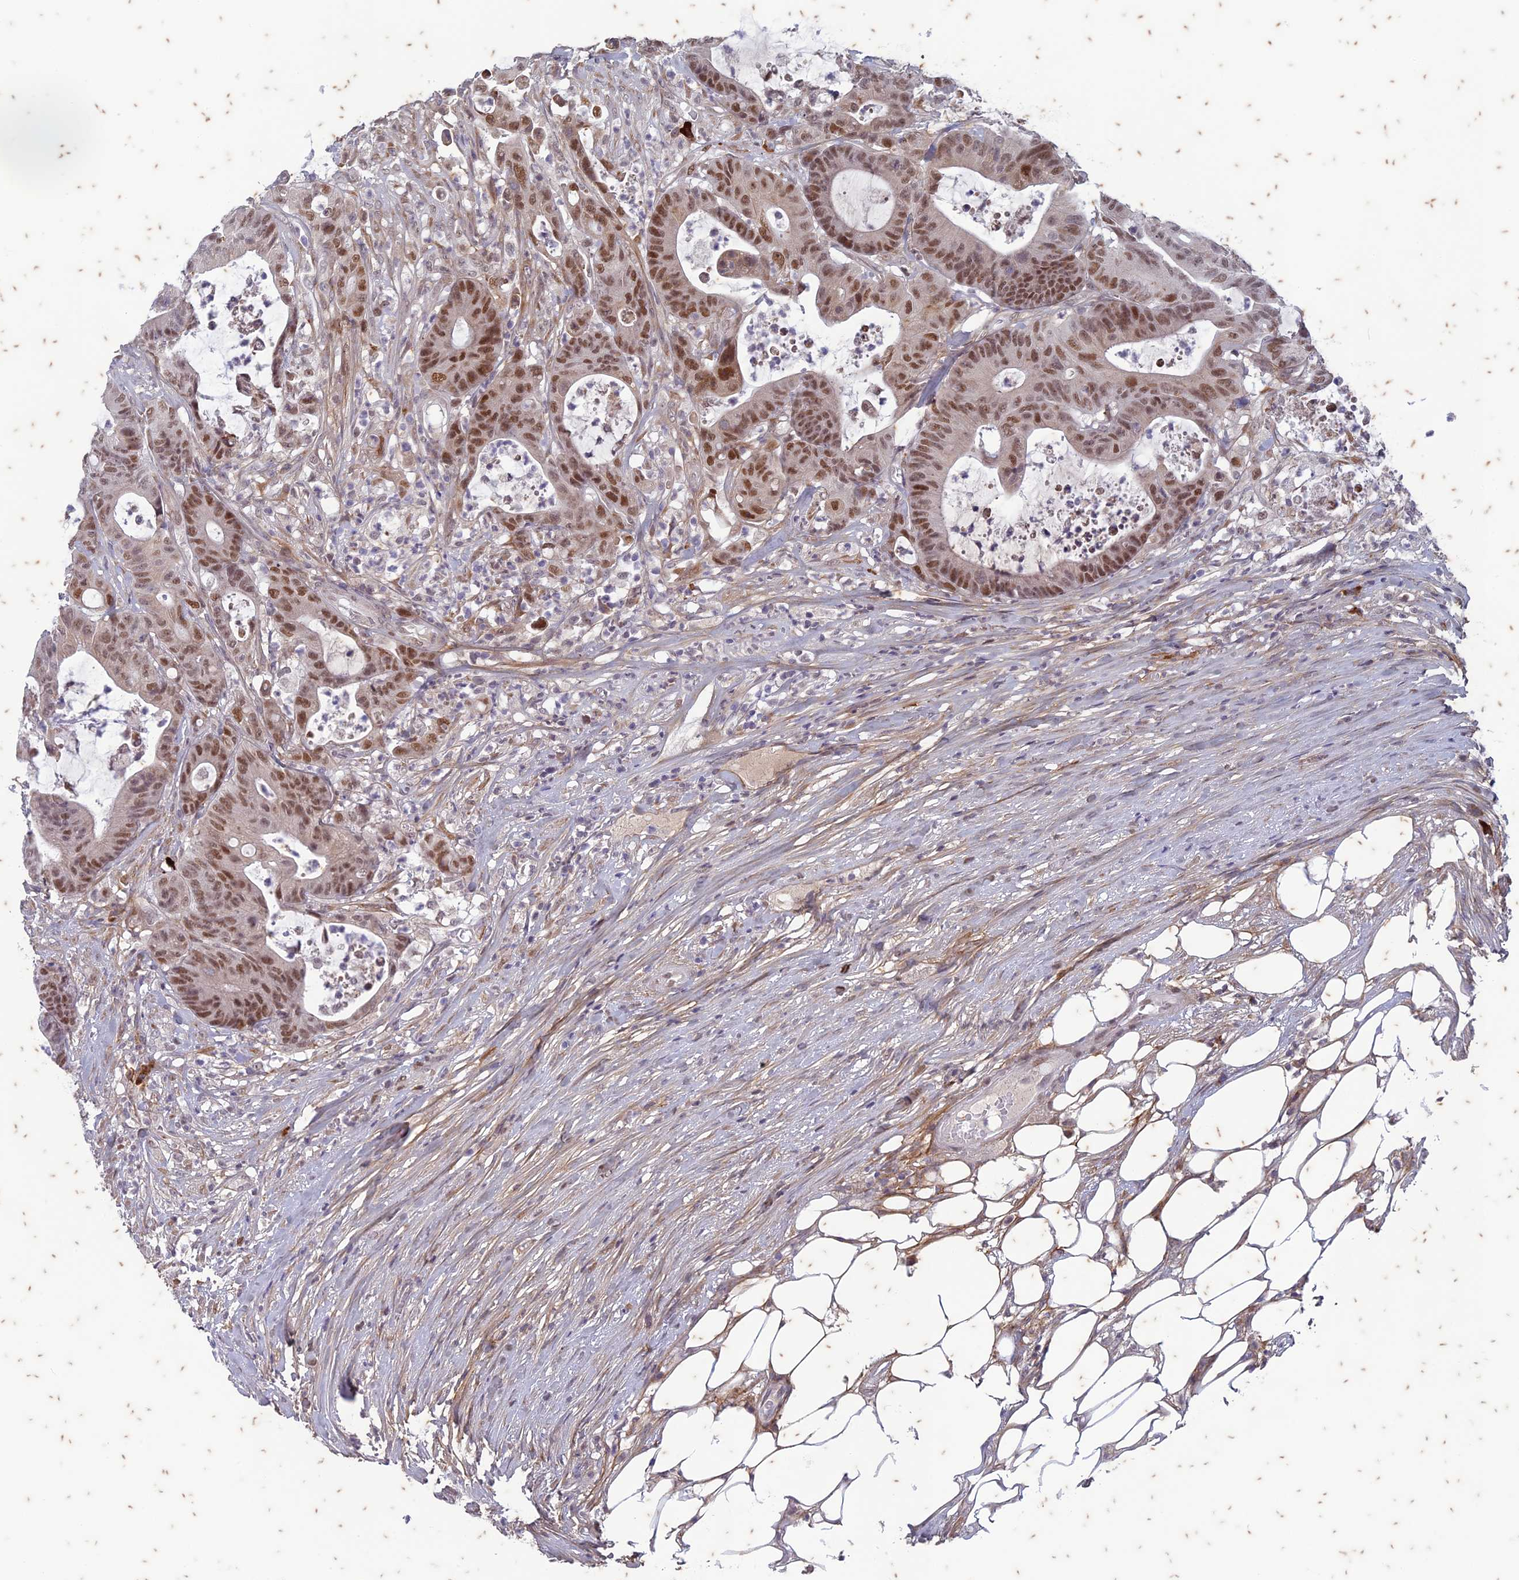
{"staining": {"intensity": "moderate", "quantity": ">75%", "location": "nuclear"}, "tissue": "colorectal cancer", "cell_type": "Tumor cells", "image_type": "cancer", "snomed": [{"axis": "morphology", "description": "Adenocarcinoma, NOS"}, {"axis": "topography", "description": "Colon"}], "caption": "Protein expression analysis of human adenocarcinoma (colorectal) reveals moderate nuclear positivity in about >75% of tumor cells.", "gene": "PABPN1L", "patient": {"sex": "female", "age": 84}}